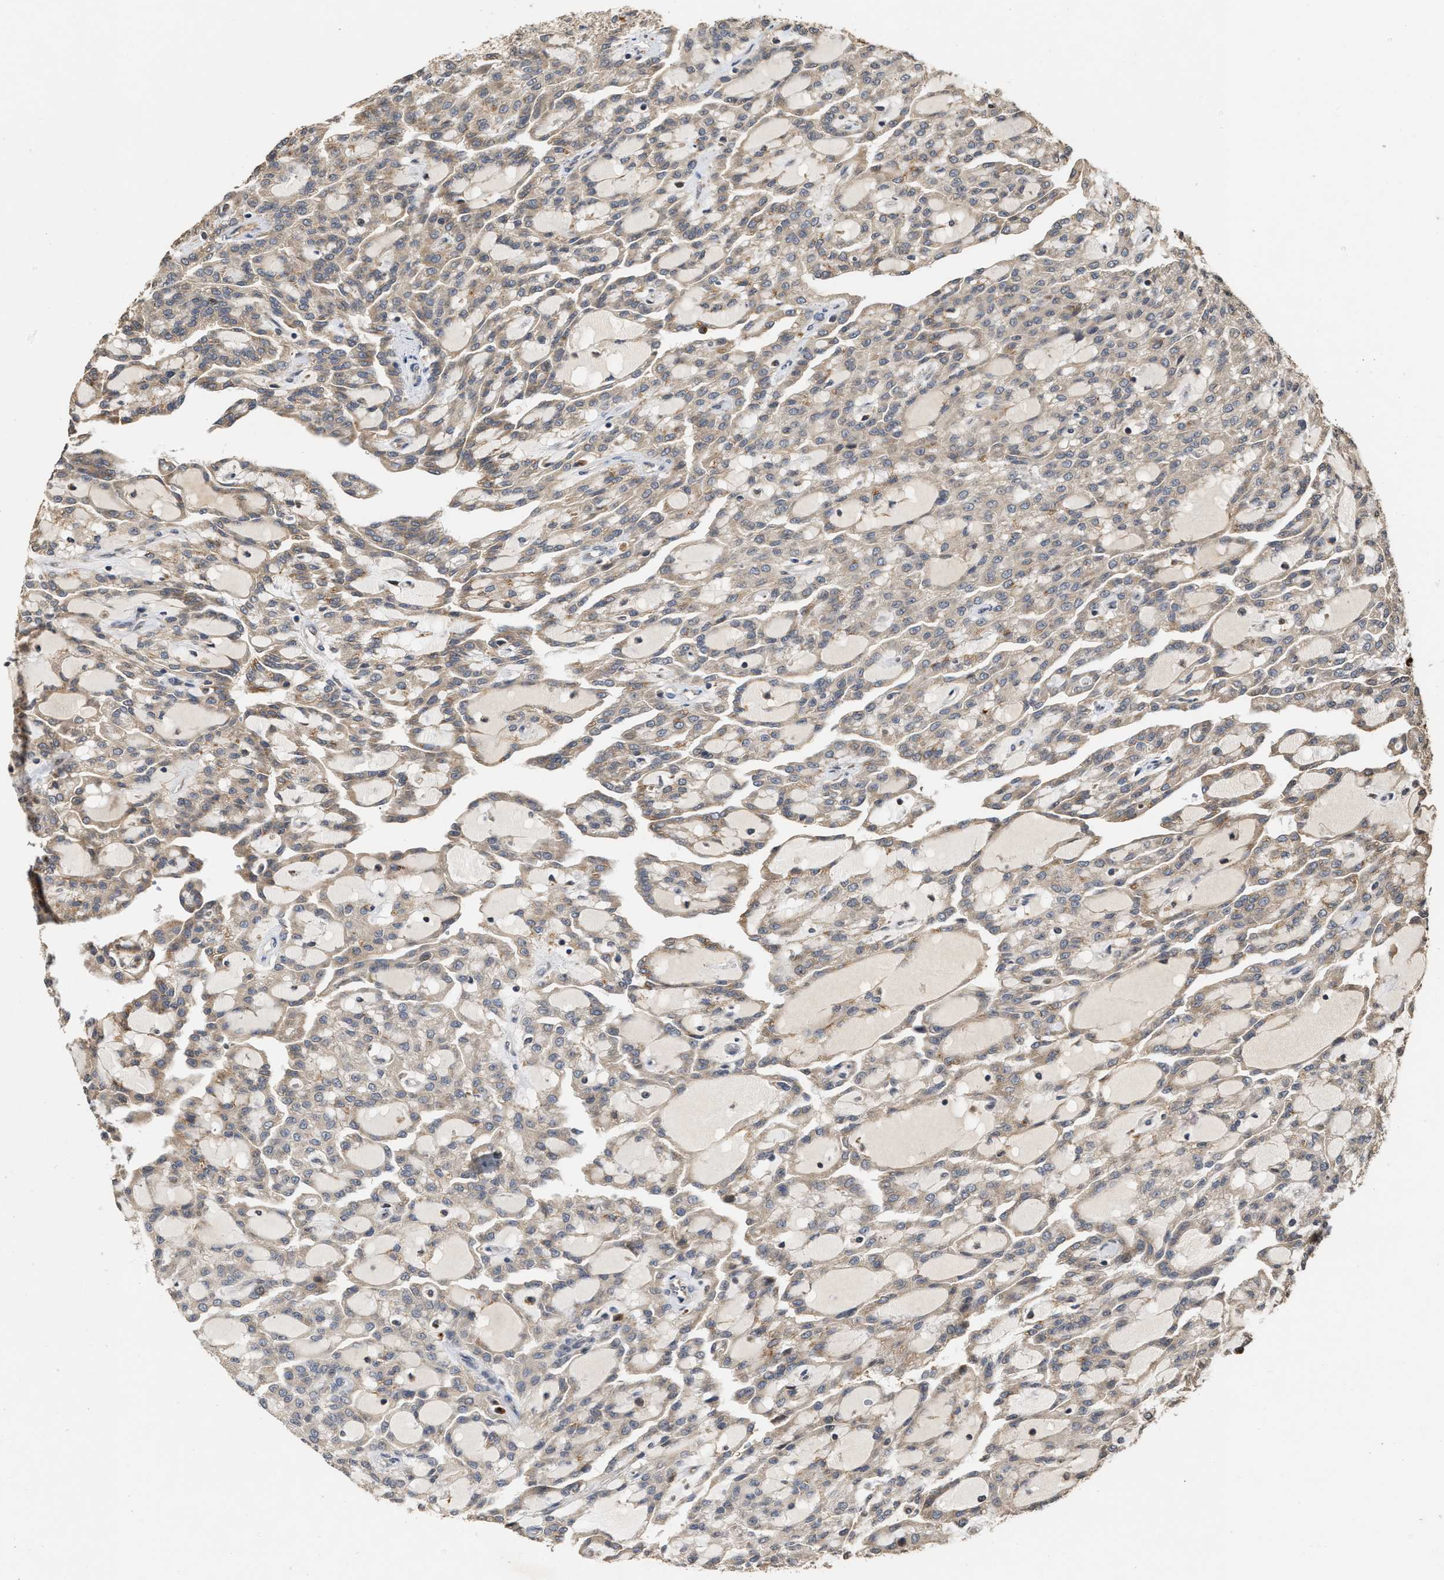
{"staining": {"intensity": "weak", "quantity": "25%-75%", "location": "cytoplasmic/membranous"}, "tissue": "renal cancer", "cell_type": "Tumor cells", "image_type": "cancer", "snomed": [{"axis": "morphology", "description": "Adenocarcinoma, NOS"}, {"axis": "topography", "description": "Kidney"}], "caption": "An image of adenocarcinoma (renal) stained for a protein displays weak cytoplasmic/membranous brown staining in tumor cells. Ihc stains the protein of interest in brown and the nuclei are stained blue.", "gene": "SAR1A", "patient": {"sex": "male", "age": 63}}